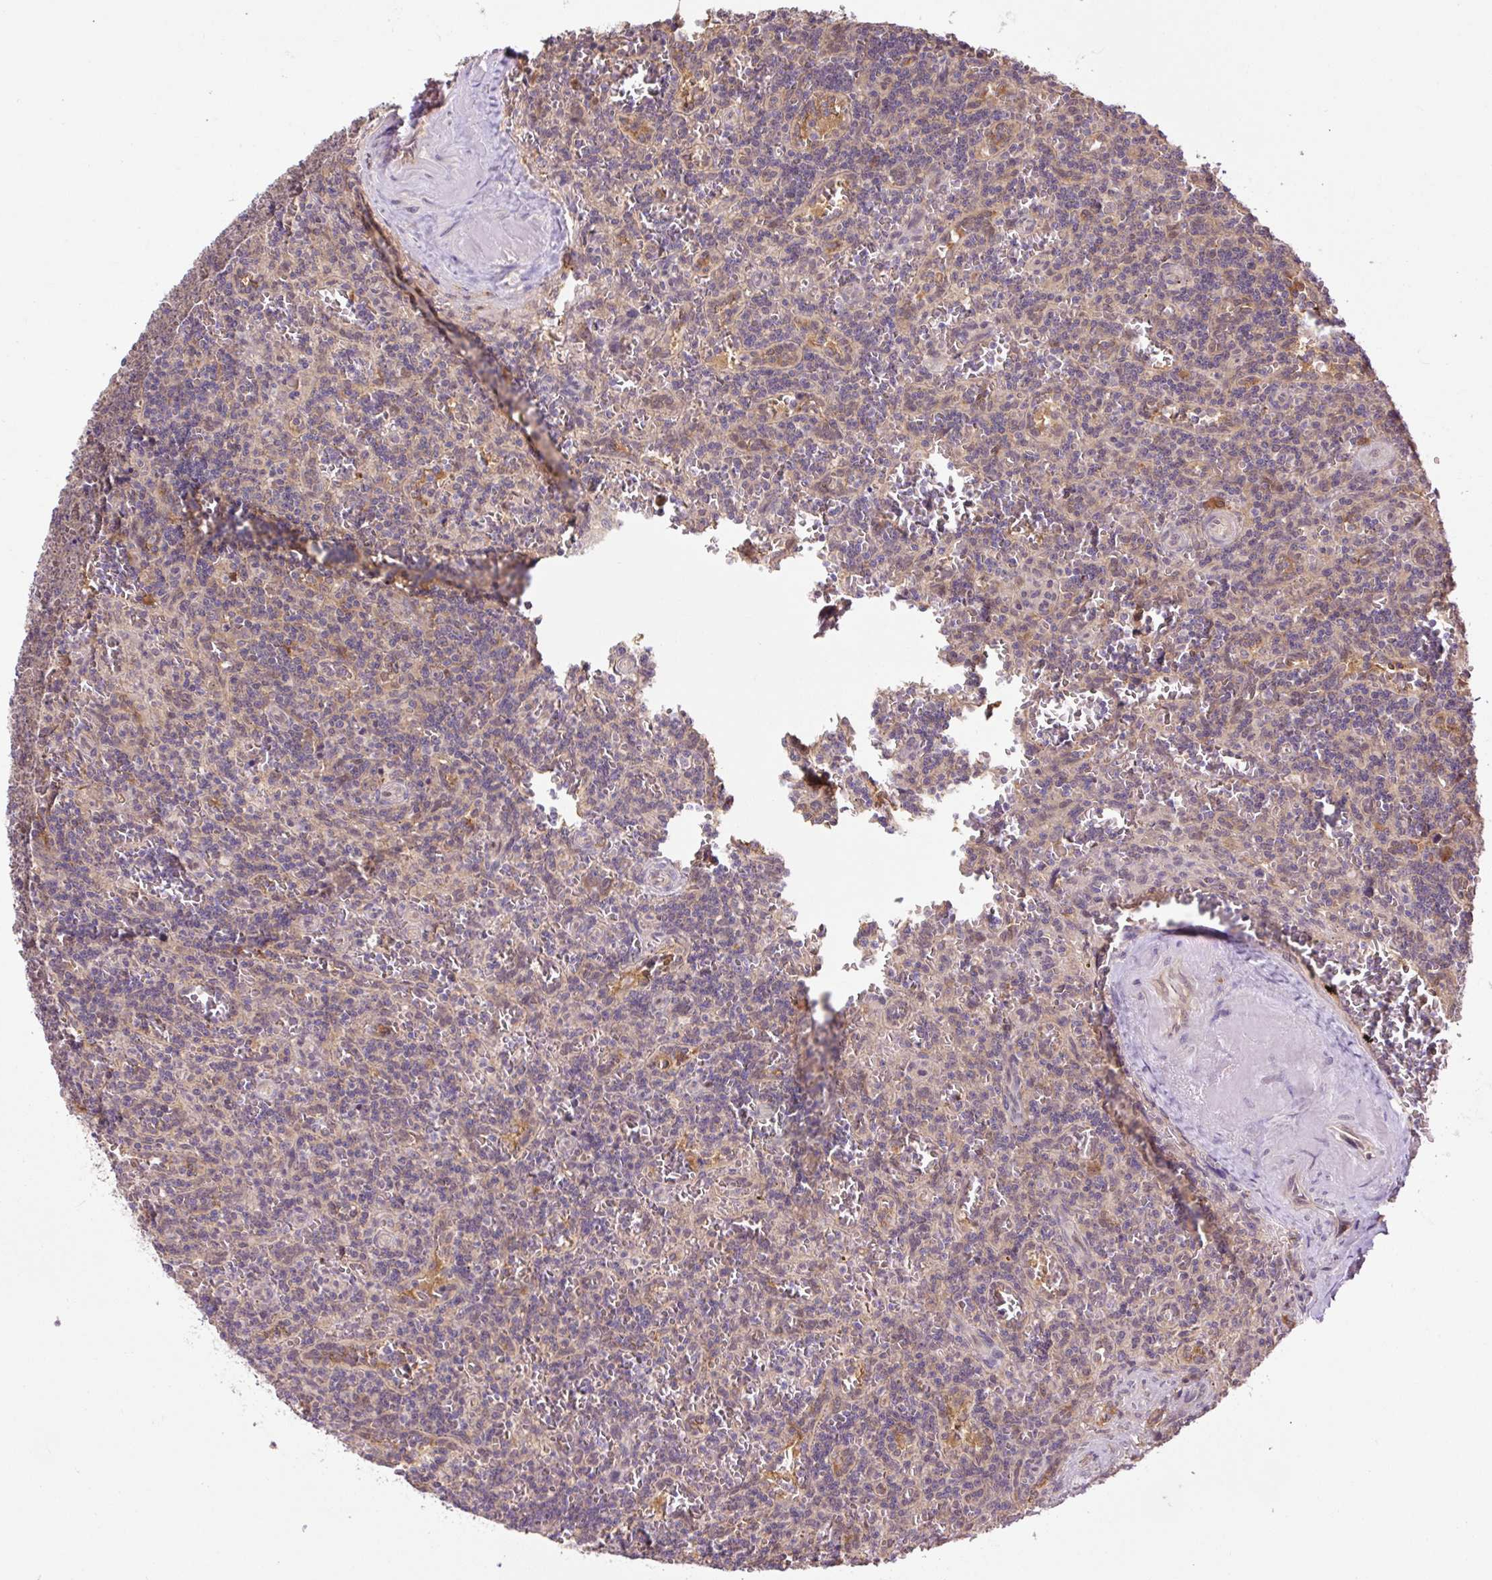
{"staining": {"intensity": "negative", "quantity": "none", "location": "none"}, "tissue": "lymphoma", "cell_type": "Tumor cells", "image_type": "cancer", "snomed": [{"axis": "morphology", "description": "Malignant lymphoma, non-Hodgkin's type, Low grade"}, {"axis": "topography", "description": "Spleen"}], "caption": "This is a image of immunohistochemistry (IHC) staining of low-grade malignant lymphoma, non-Hodgkin's type, which shows no positivity in tumor cells.", "gene": "TPT1", "patient": {"sex": "male", "age": 73}}